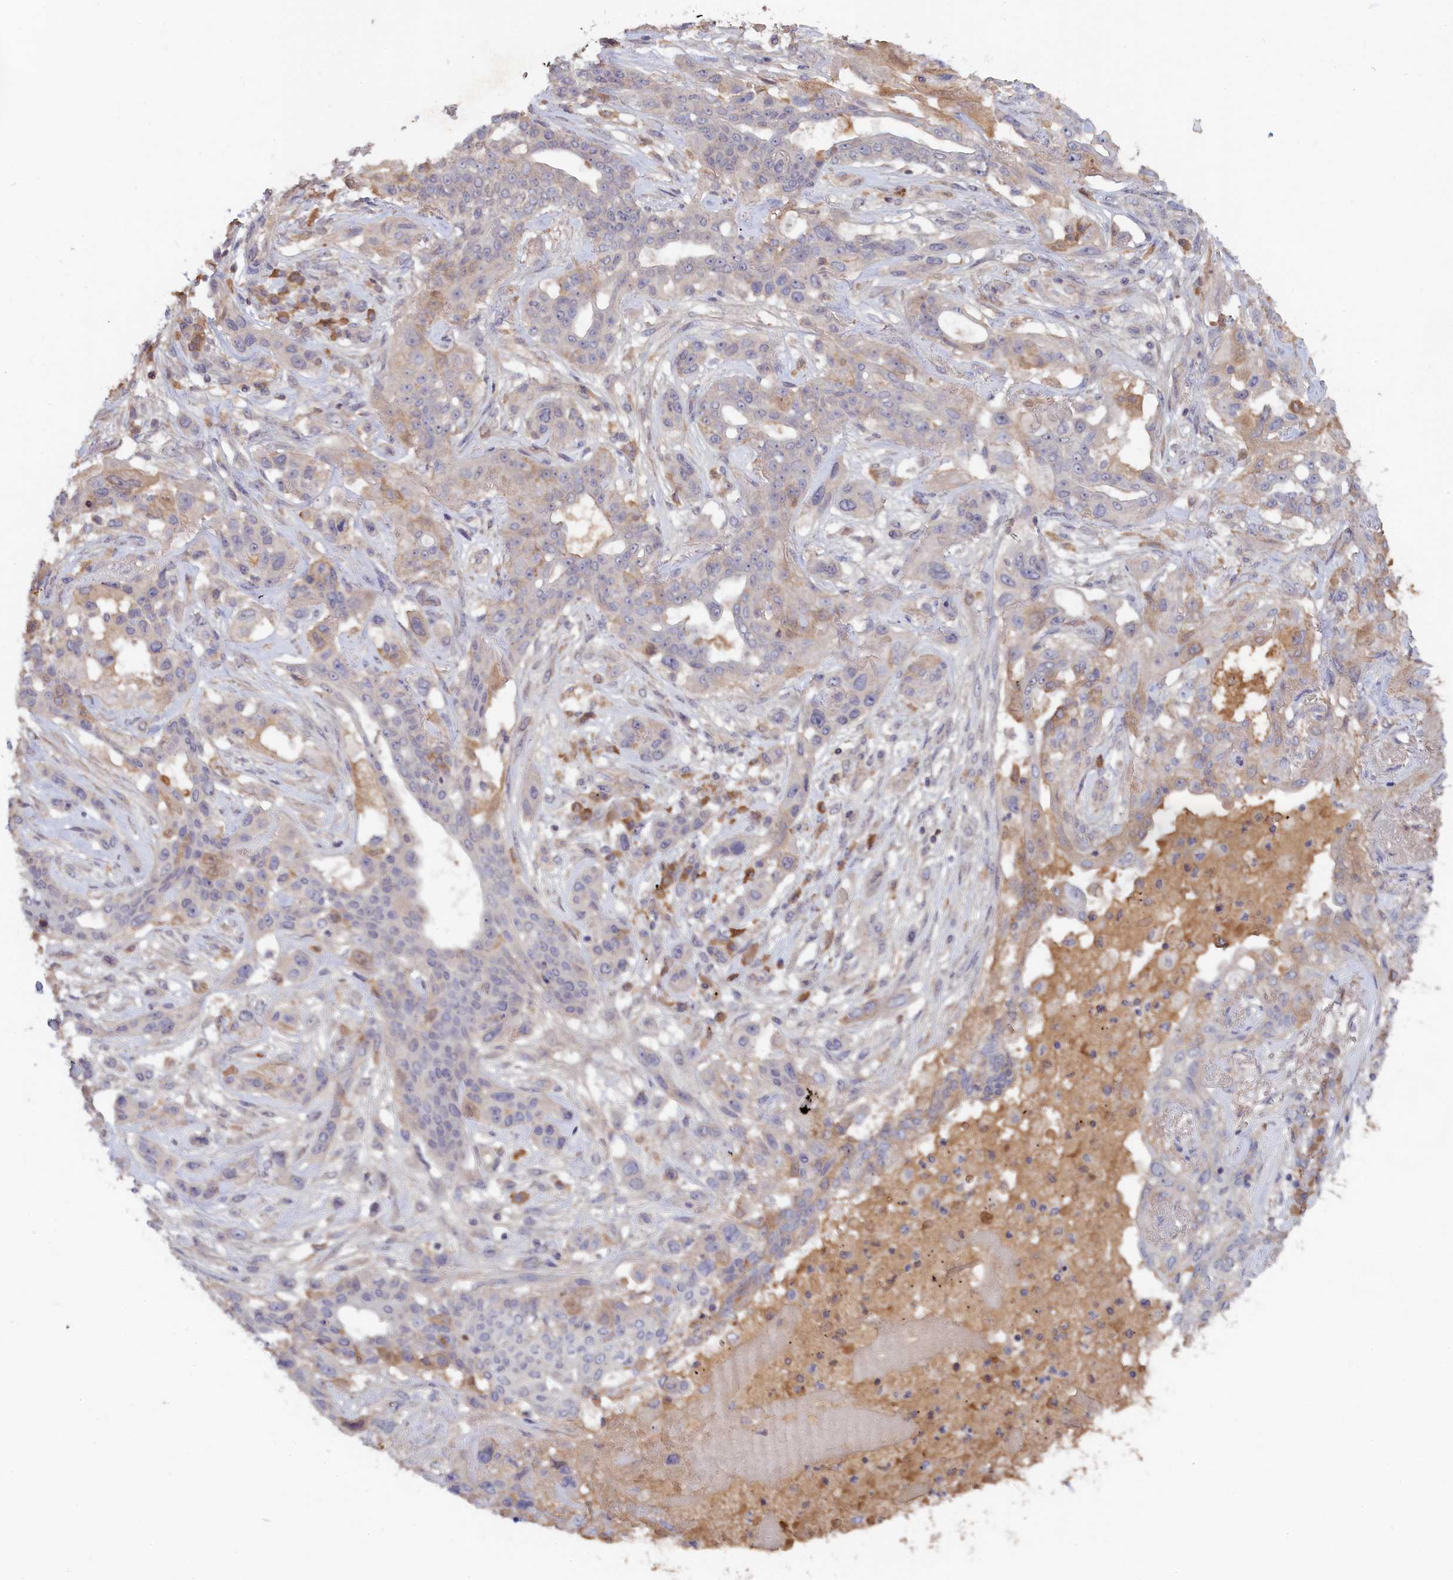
{"staining": {"intensity": "negative", "quantity": "none", "location": "none"}, "tissue": "lung cancer", "cell_type": "Tumor cells", "image_type": "cancer", "snomed": [{"axis": "morphology", "description": "Squamous cell carcinoma, NOS"}, {"axis": "topography", "description": "Lung"}], "caption": "This micrograph is of lung squamous cell carcinoma stained with IHC to label a protein in brown with the nuclei are counter-stained blue. There is no positivity in tumor cells.", "gene": "CELF5", "patient": {"sex": "female", "age": 70}}